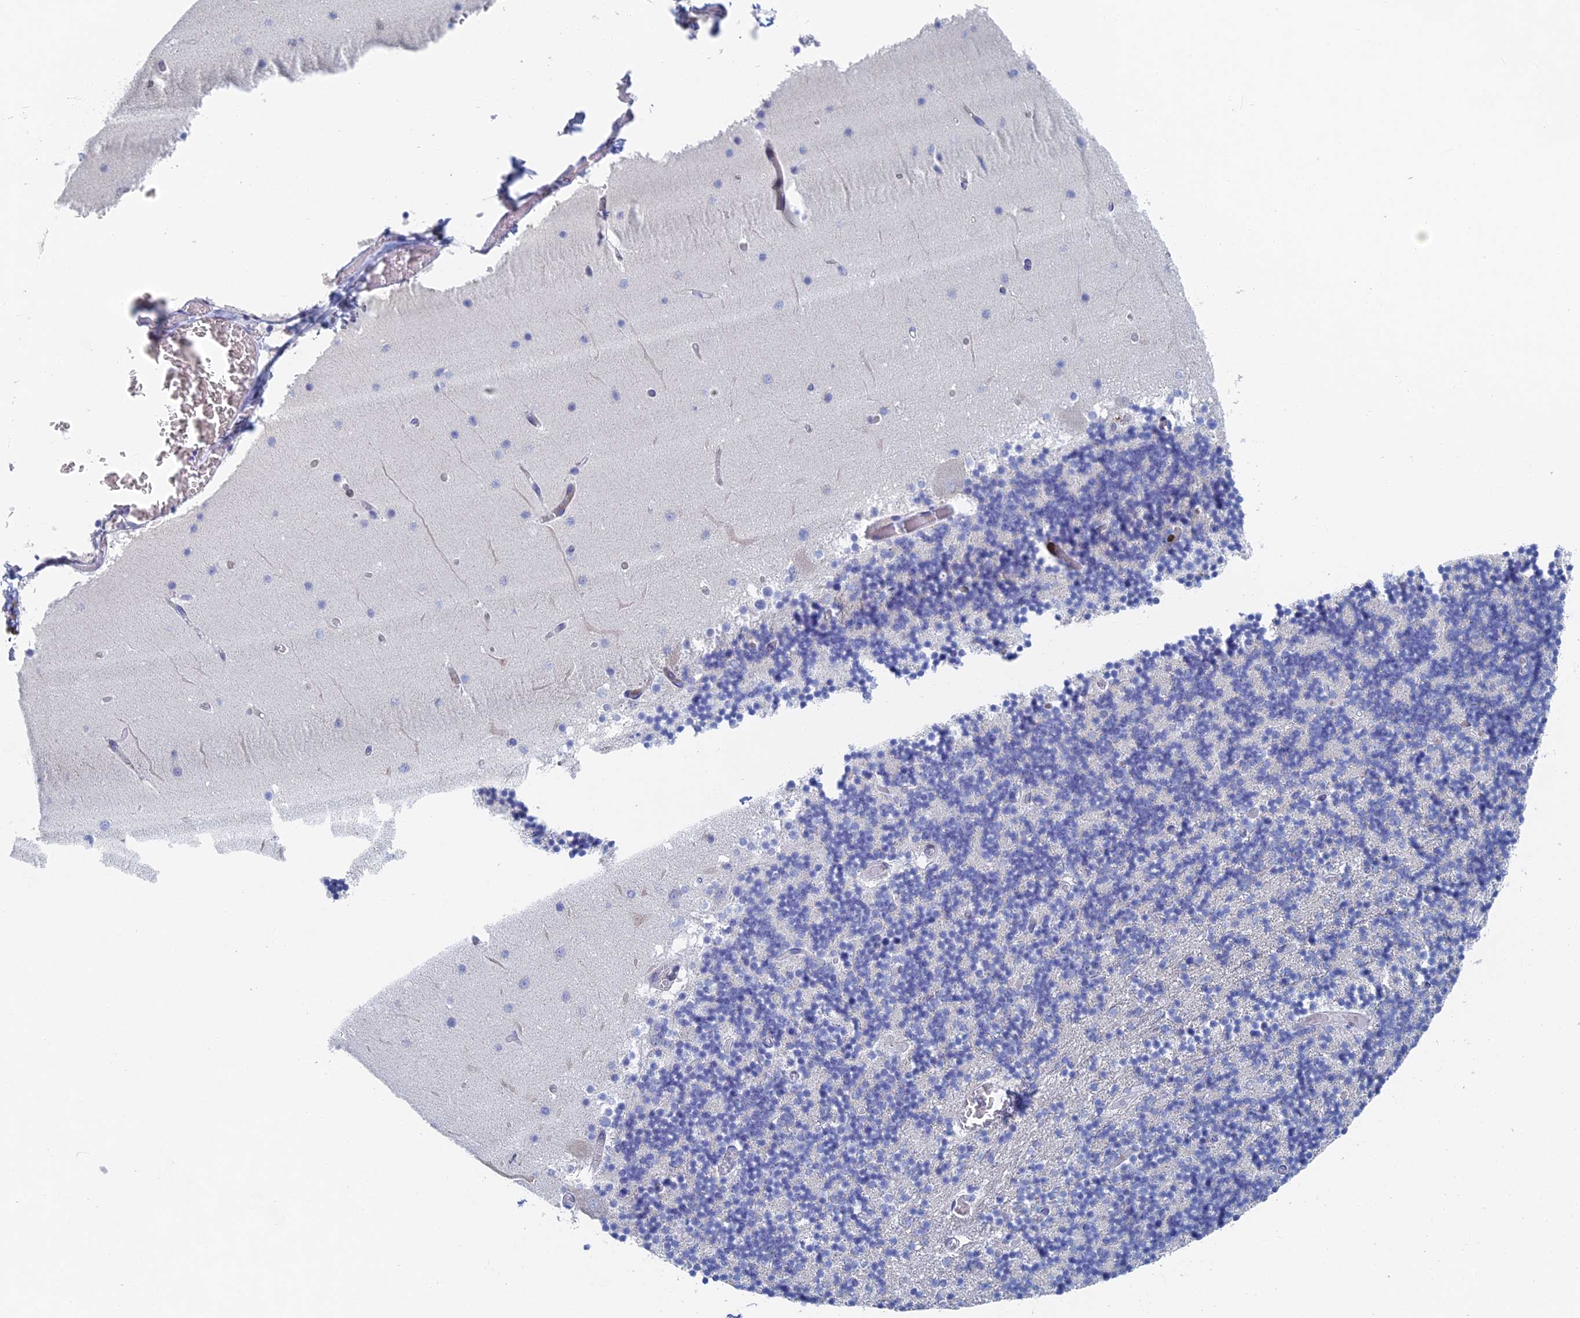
{"staining": {"intensity": "negative", "quantity": "none", "location": "none"}, "tissue": "cerebellum", "cell_type": "Cells in granular layer", "image_type": "normal", "snomed": [{"axis": "morphology", "description": "Normal tissue, NOS"}, {"axis": "topography", "description": "Cerebellum"}], "caption": "This is a micrograph of immunohistochemistry (IHC) staining of benign cerebellum, which shows no positivity in cells in granular layer. (IHC, brightfield microscopy, high magnification).", "gene": "DRGX", "patient": {"sex": "female", "age": 28}}